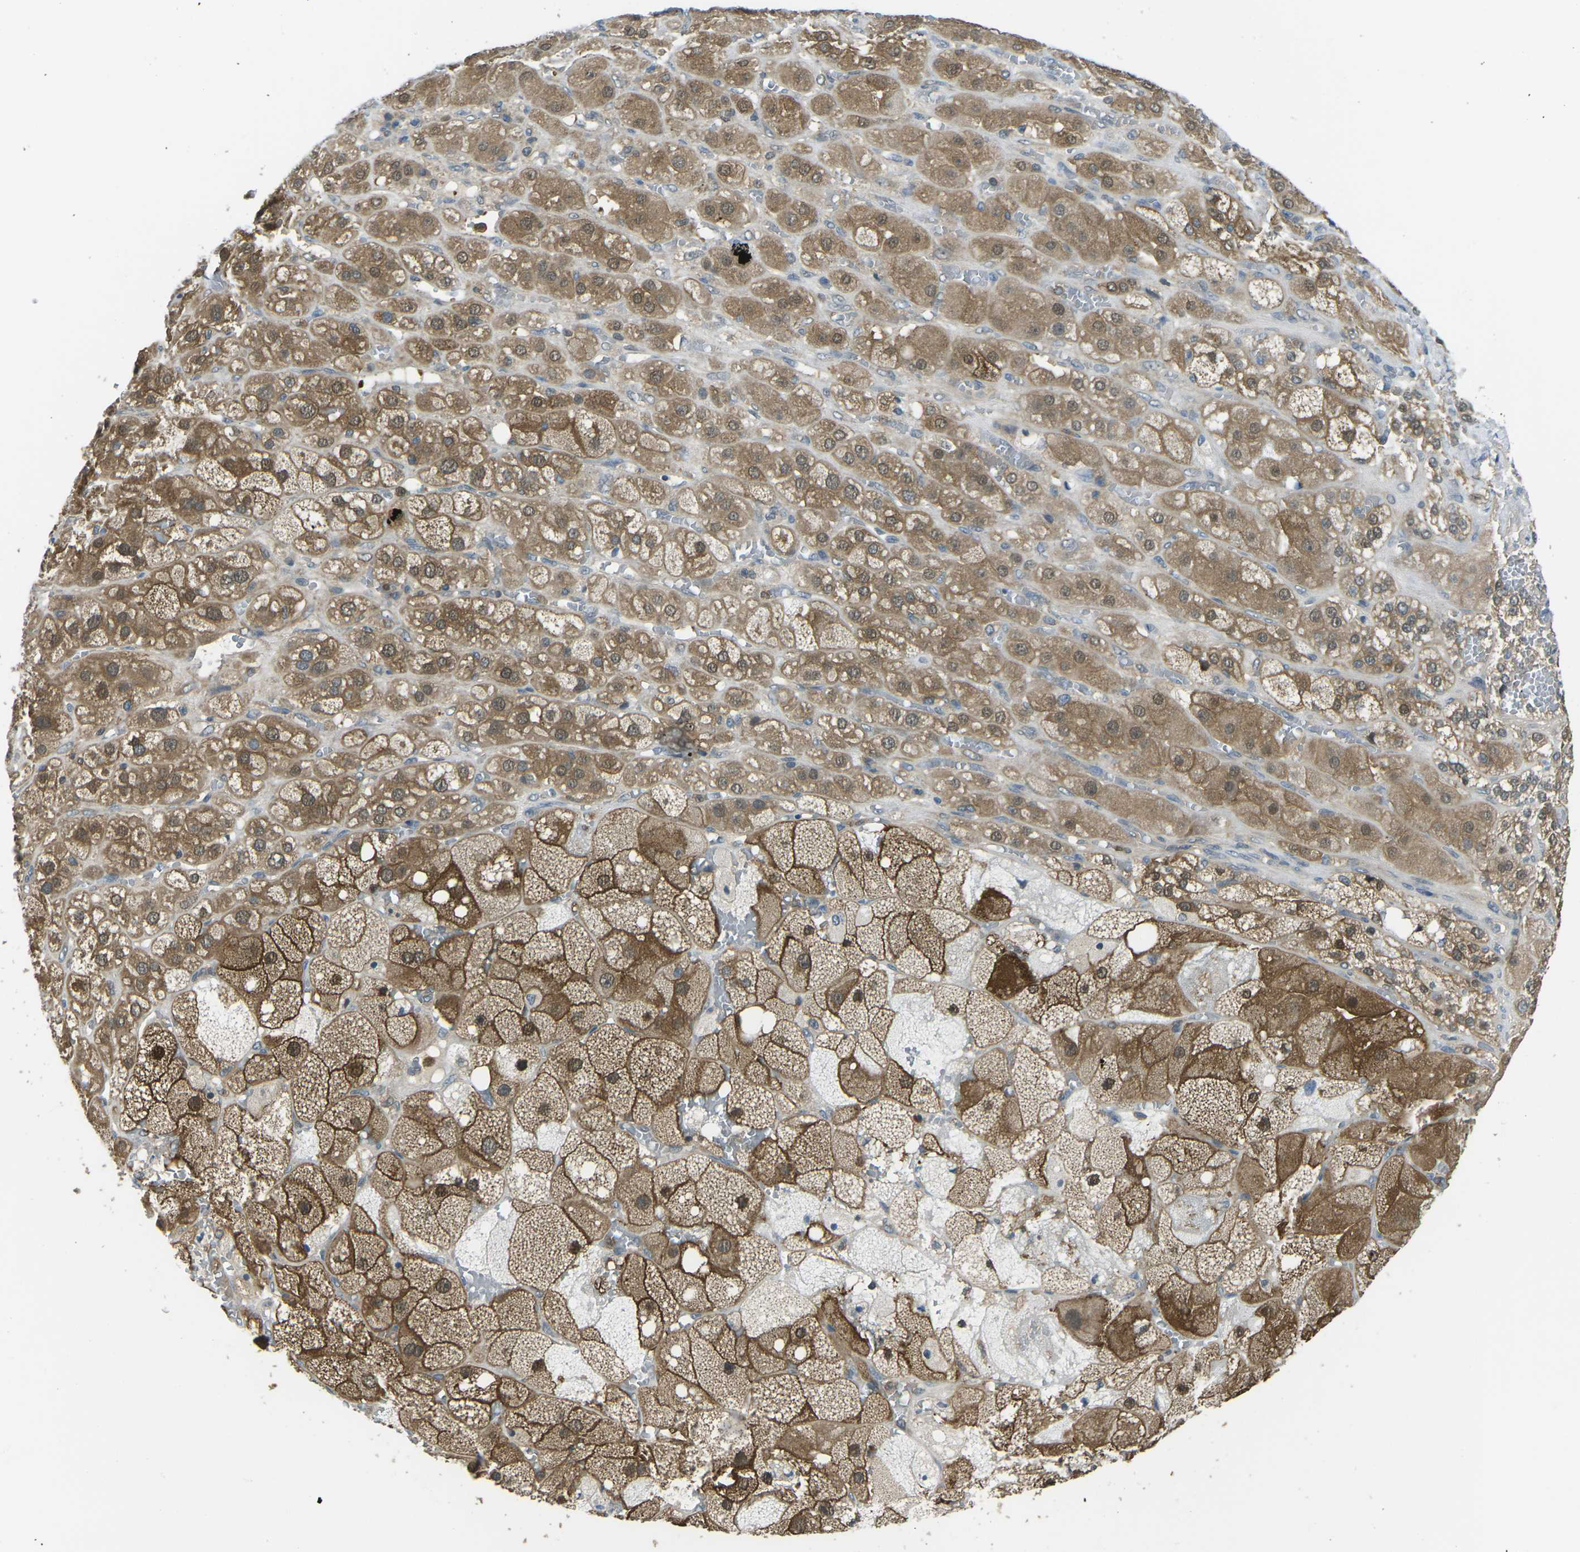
{"staining": {"intensity": "moderate", "quantity": ">75%", "location": "cytoplasmic/membranous,nuclear"}, "tissue": "adrenal gland", "cell_type": "Glandular cells", "image_type": "normal", "snomed": [{"axis": "morphology", "description": "Normal tissue, NOS"}, {"axis": "topography", "description": "Adrenal gland"}], "caption": "IHC (DAB (3,3'-diaminobenzidine)) staining of benign adrenal gland demonstrates moderate cytoplasmic/membranous,nuclear protein expression in about >75% of glandular cells. (DAB IHC, brown staining for protein, blue staining for nuclei).", "gene": "PIEZO2", "patient": {"sex": "female", "age": 47}}